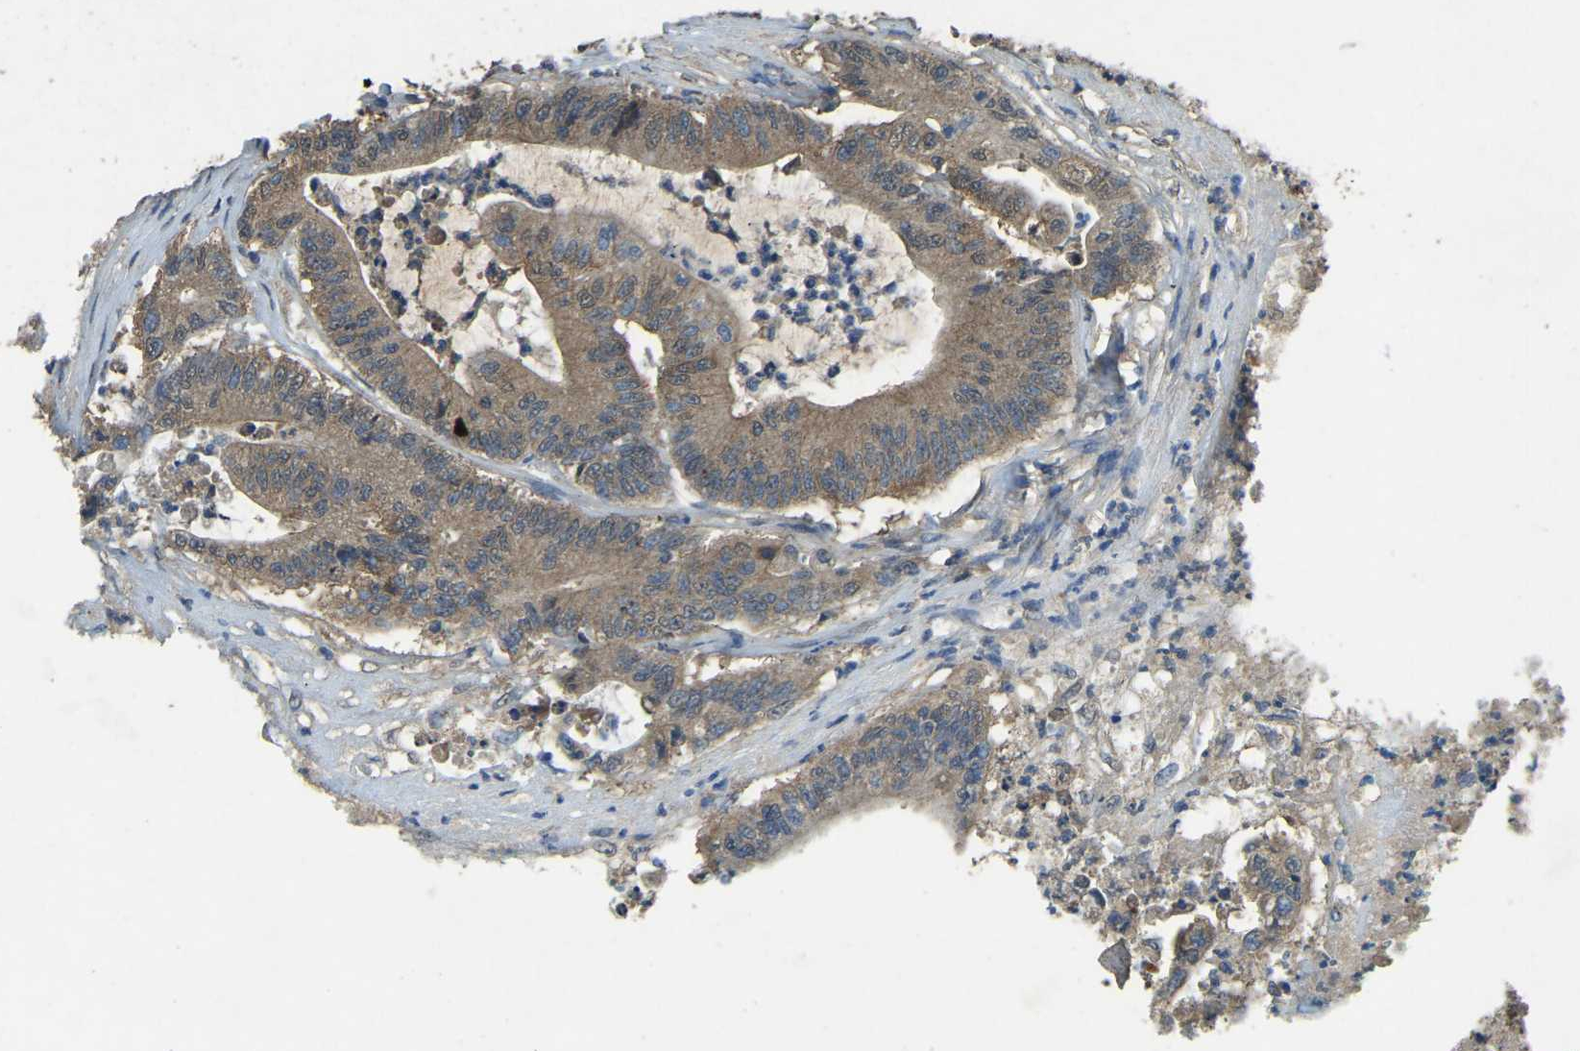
{"staining": {"intensity": "weak", "quantity": ">75%", "location": "cytoplasmic/membranous"}, "tissue": "colorectal cancer", "cell_type": "Tumor cells", "image_type": "cancer", "snomed": [{"axis": "morphology", "description": "Adenocarcinoma, NOS"}, {"axis": "topography", "description": "Colon"}], "caption": "High-magnification brightfield microscopy of colorectal cancer stained with DAB (brown) and counterstained with hematoxylin (blue). tumor cells exhibit weak cytoplasmic/membranous positivity is present in approximately>75% of cells. Nuclei are stained in blue.", "gene": "ATP8B1", "patient": {"sex": "female", "age": 84}}